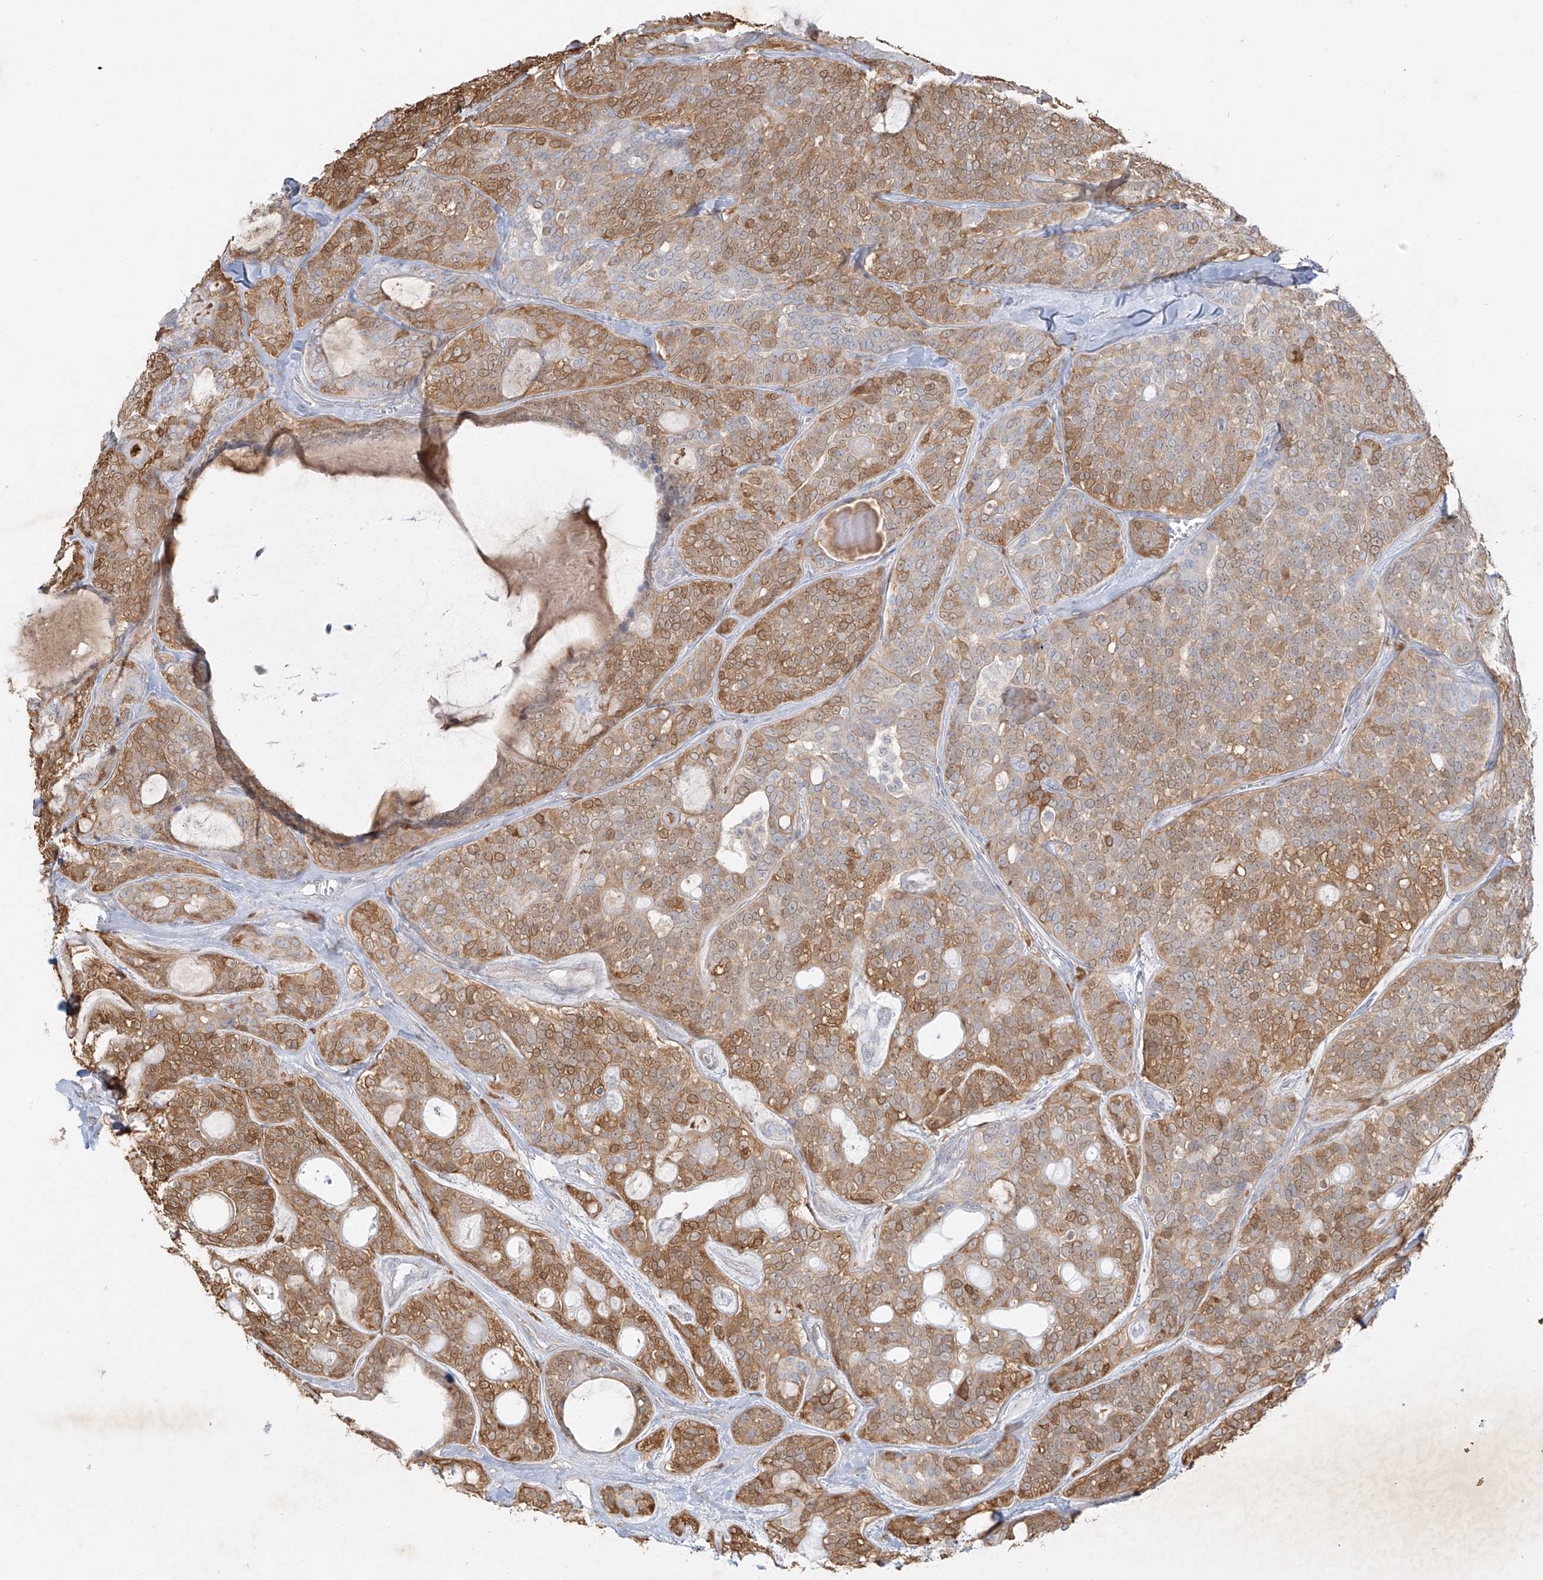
{"staining": {"intensity": "moderate", "quantity": ">75%", "location": "cytoplasmic/membranous"}, "tissue": "head and neck cancer", "cell_type": "Tumor cells", "image_type": "cancer", "snomed": [{"axis": "morphology", "description": "Adenocarcinoma, NOS"}, {"axis": "topography", "description": "Head-Neck"}], "caption": "Human adenocarcinoma (head and neck) stained with a protein marker reveals moderate staining in tumor cells.", "gene": "UPK1B", "patient": {"sex": "male", "age": 66}}